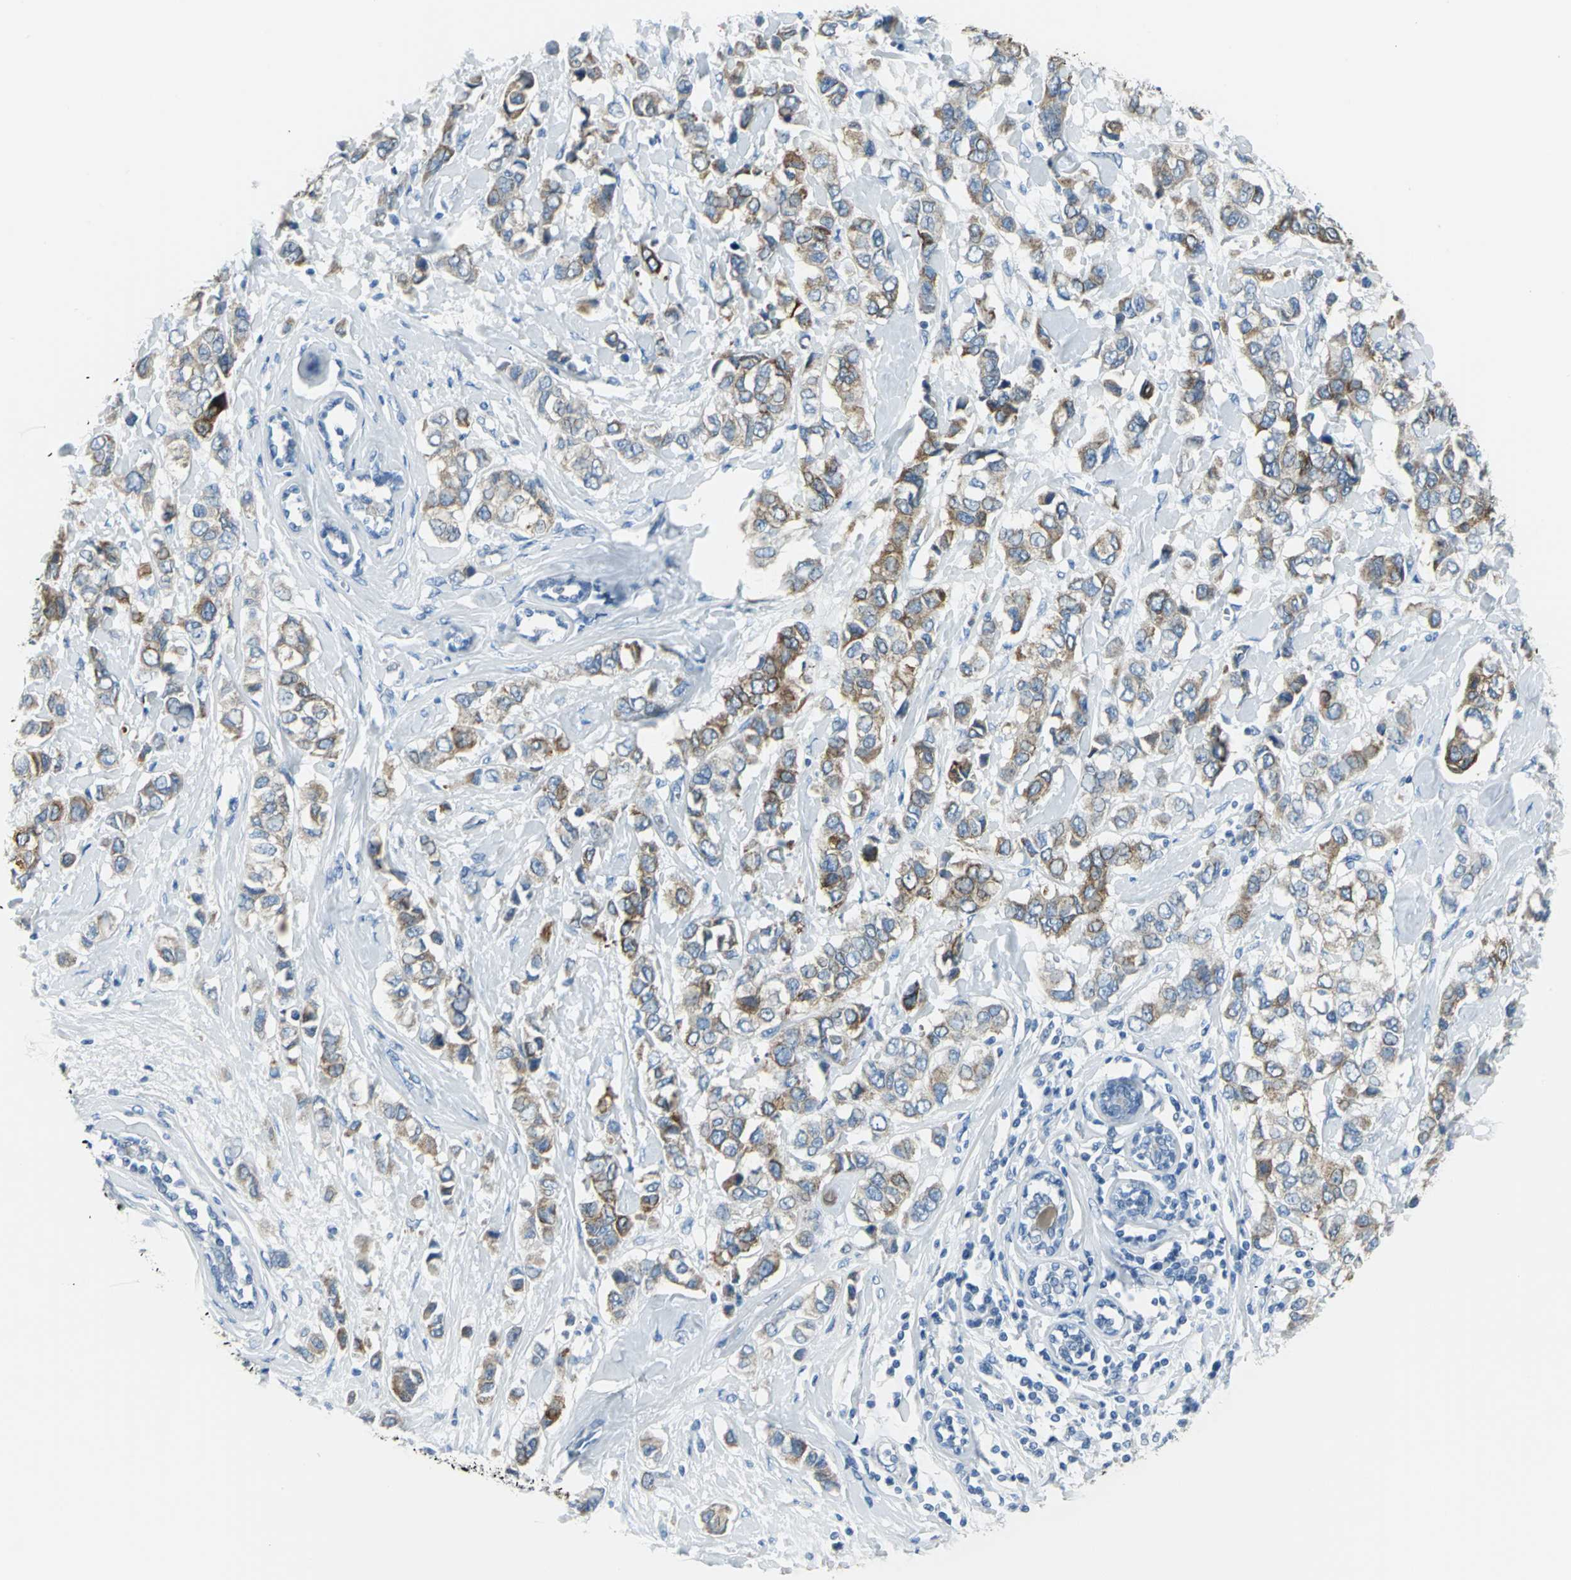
{"staining": {"intensity": "moderate", "quantity": ">75%", "location": "cytoplasmic/membranous"}, "tissue": "breast cancer", "cell_type": "Tumor cells", "image_type": "cancer", "snomed": [{"axis": "morphology", "description": "Duct carcinoma"}, {"axis": "topography", "description": "Breast"}], "caption": "Human breast infiltrating ductal carcinoma stained with a protein marker demonstrates moderate staining in tumor cells.", "gene": "CYB5A", "patient": {"sex": "female", "age": 50}}